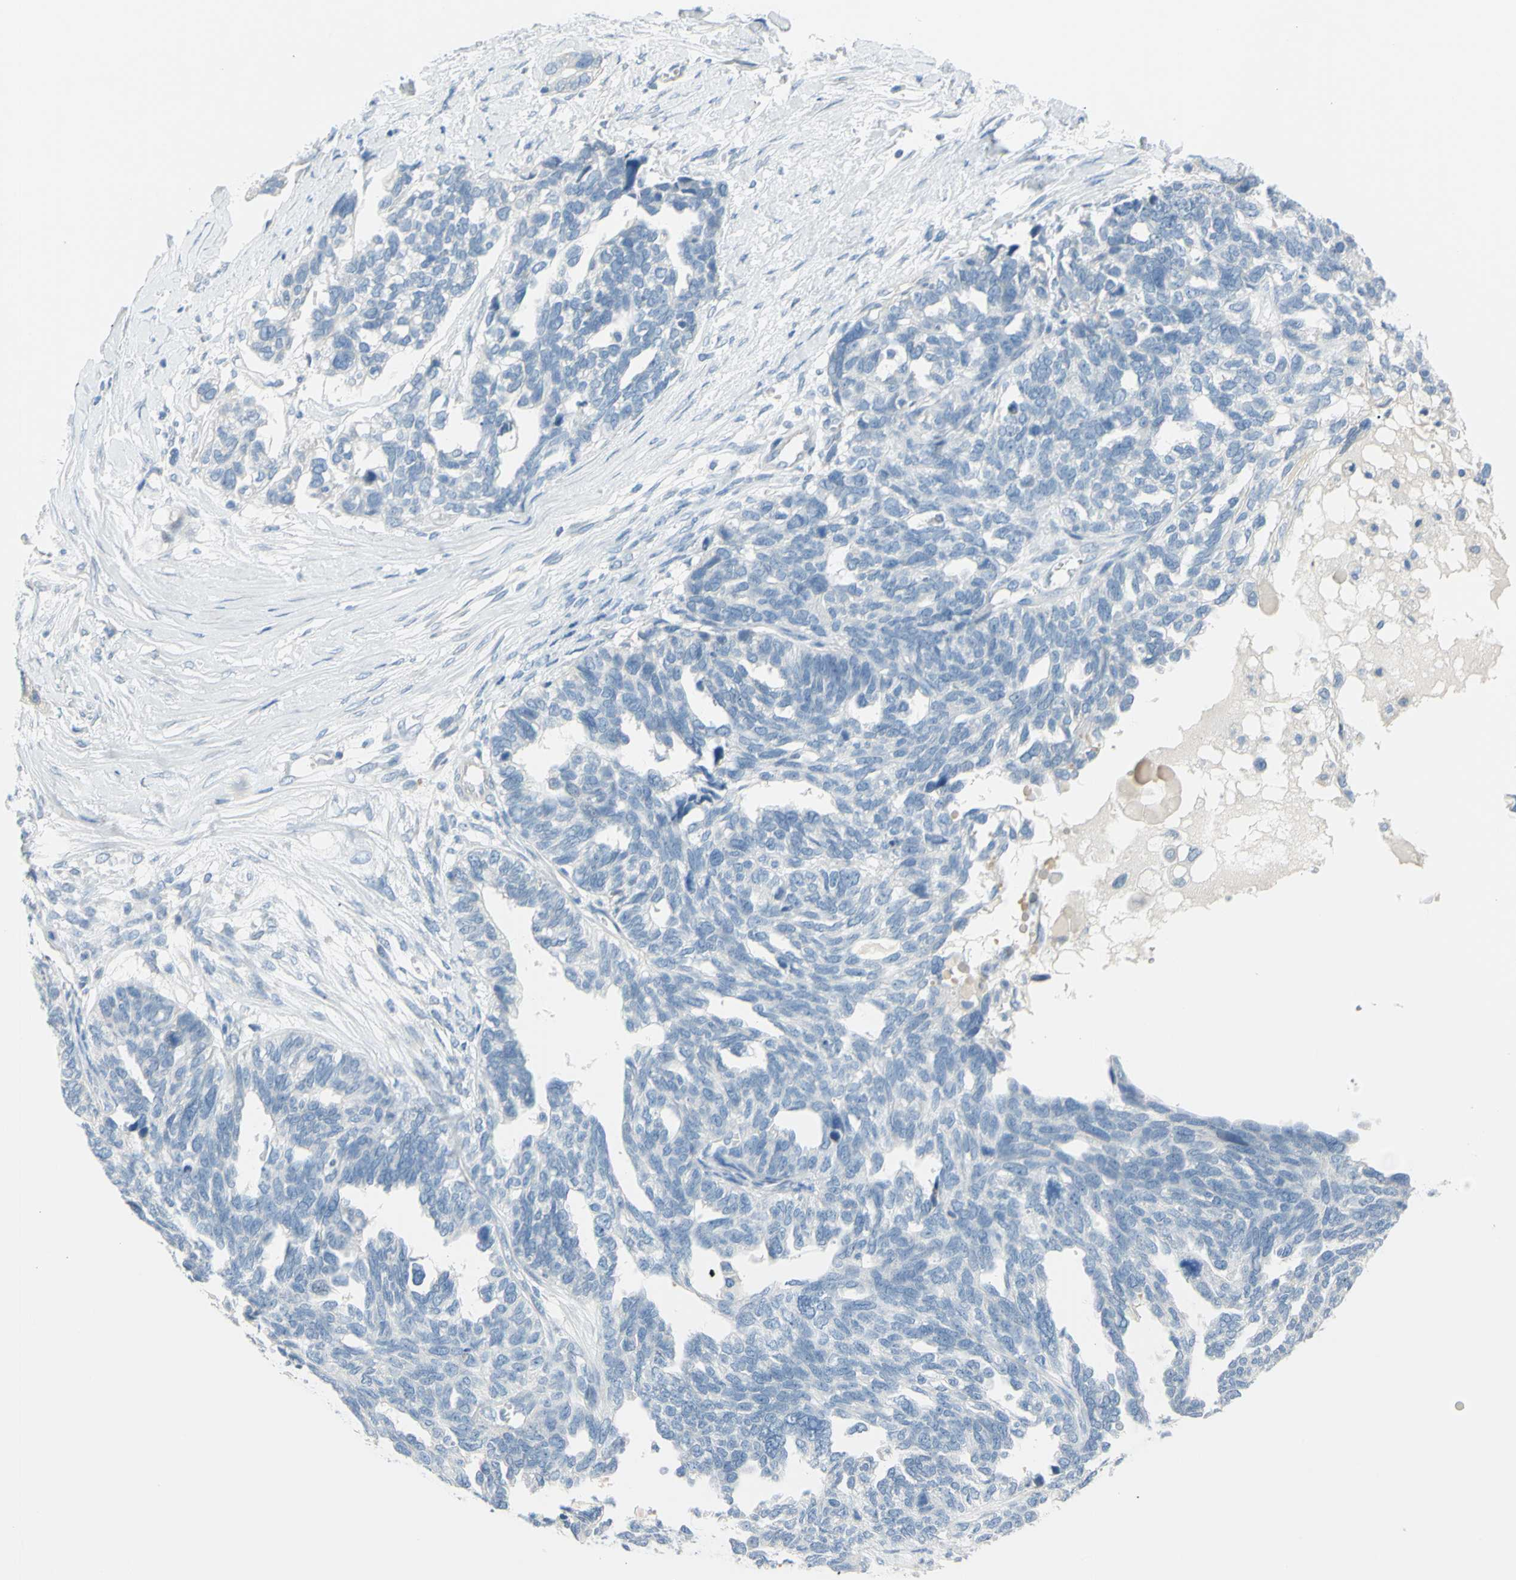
{"staining": {"intensity": "negative", "quantity": "none", "location": "none"}, "tissue": "ovarian cancer", "cell_type": "Tumor cells", "image_type": "cancer", "snomed": [{"axis": "morphology", "description": "Cystadenocarcinoma, serous, NOS"}, {"axis": "topography", "description": "Ovary"}], "caption": "A high-resolution photomicrograph shows immunohistochemistry (IHC) staining of ovarian cancer (serous cystadenocarcinoma), which exhibits no significant staining in tumor cells.", "gene": "DCT", "patient": {"sex": "female", "age": 79}}